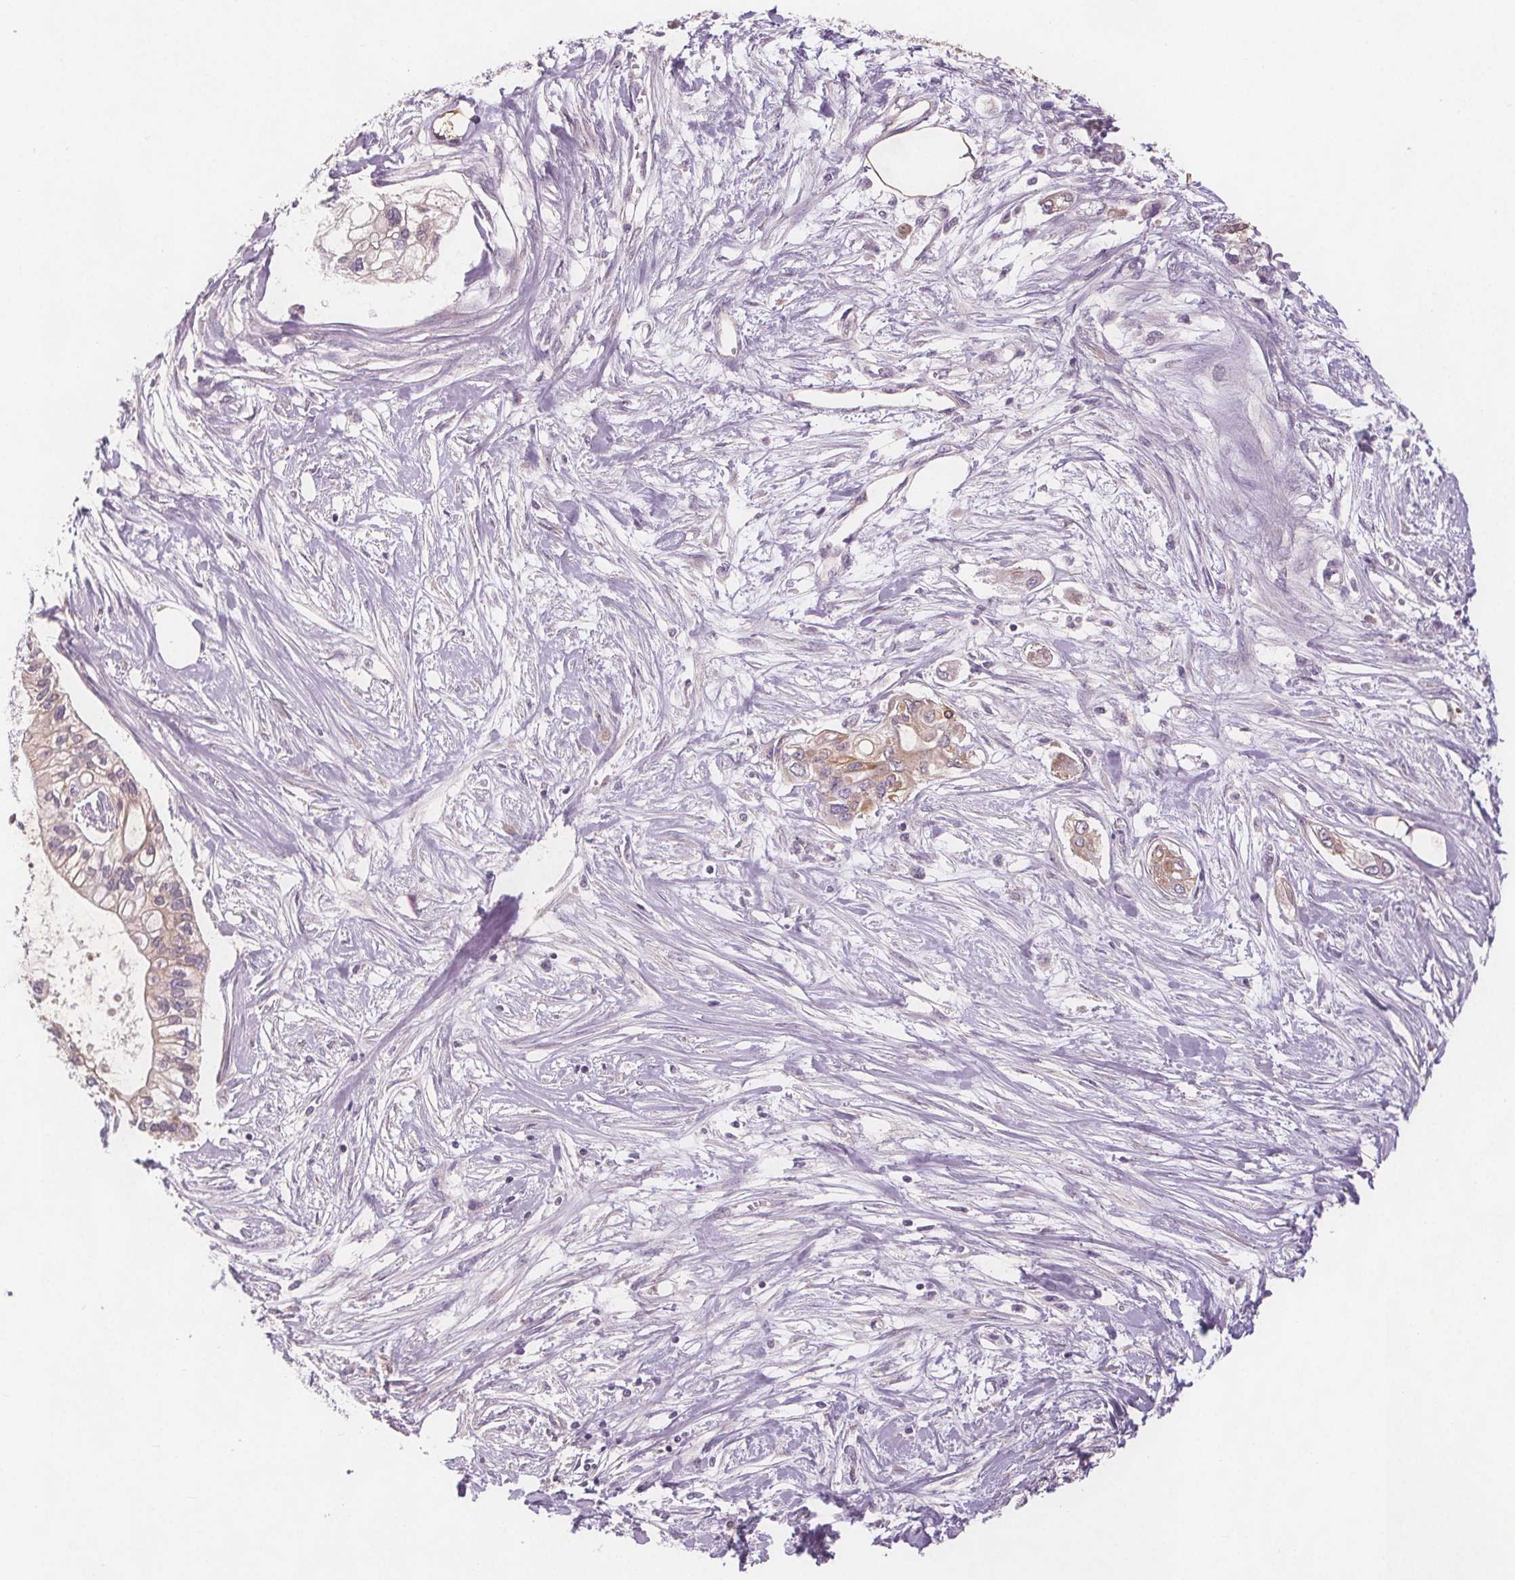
{"staining": {"intensity": "weak", "quantity": "<25%", "location": "cytoplasmic/membranous"}, "tissue": "pancreatic cancer", "cell_type": "Tumor cells", "image_type": "cancer", "snomed": [{"axis": "morphology", "description": "Adenocarcinoma, NOS"}, {"axis": "topography", "description": "Pancreas"}], "caption": "Pancreatic adenocarcinoma was stained to show a protein in brown. There is no significant expression in tumor cells. (IHC, brightfield microscopy, high magnification).", "gene": "TMEM80", "patient": {"sex": "female", "age": 77}}